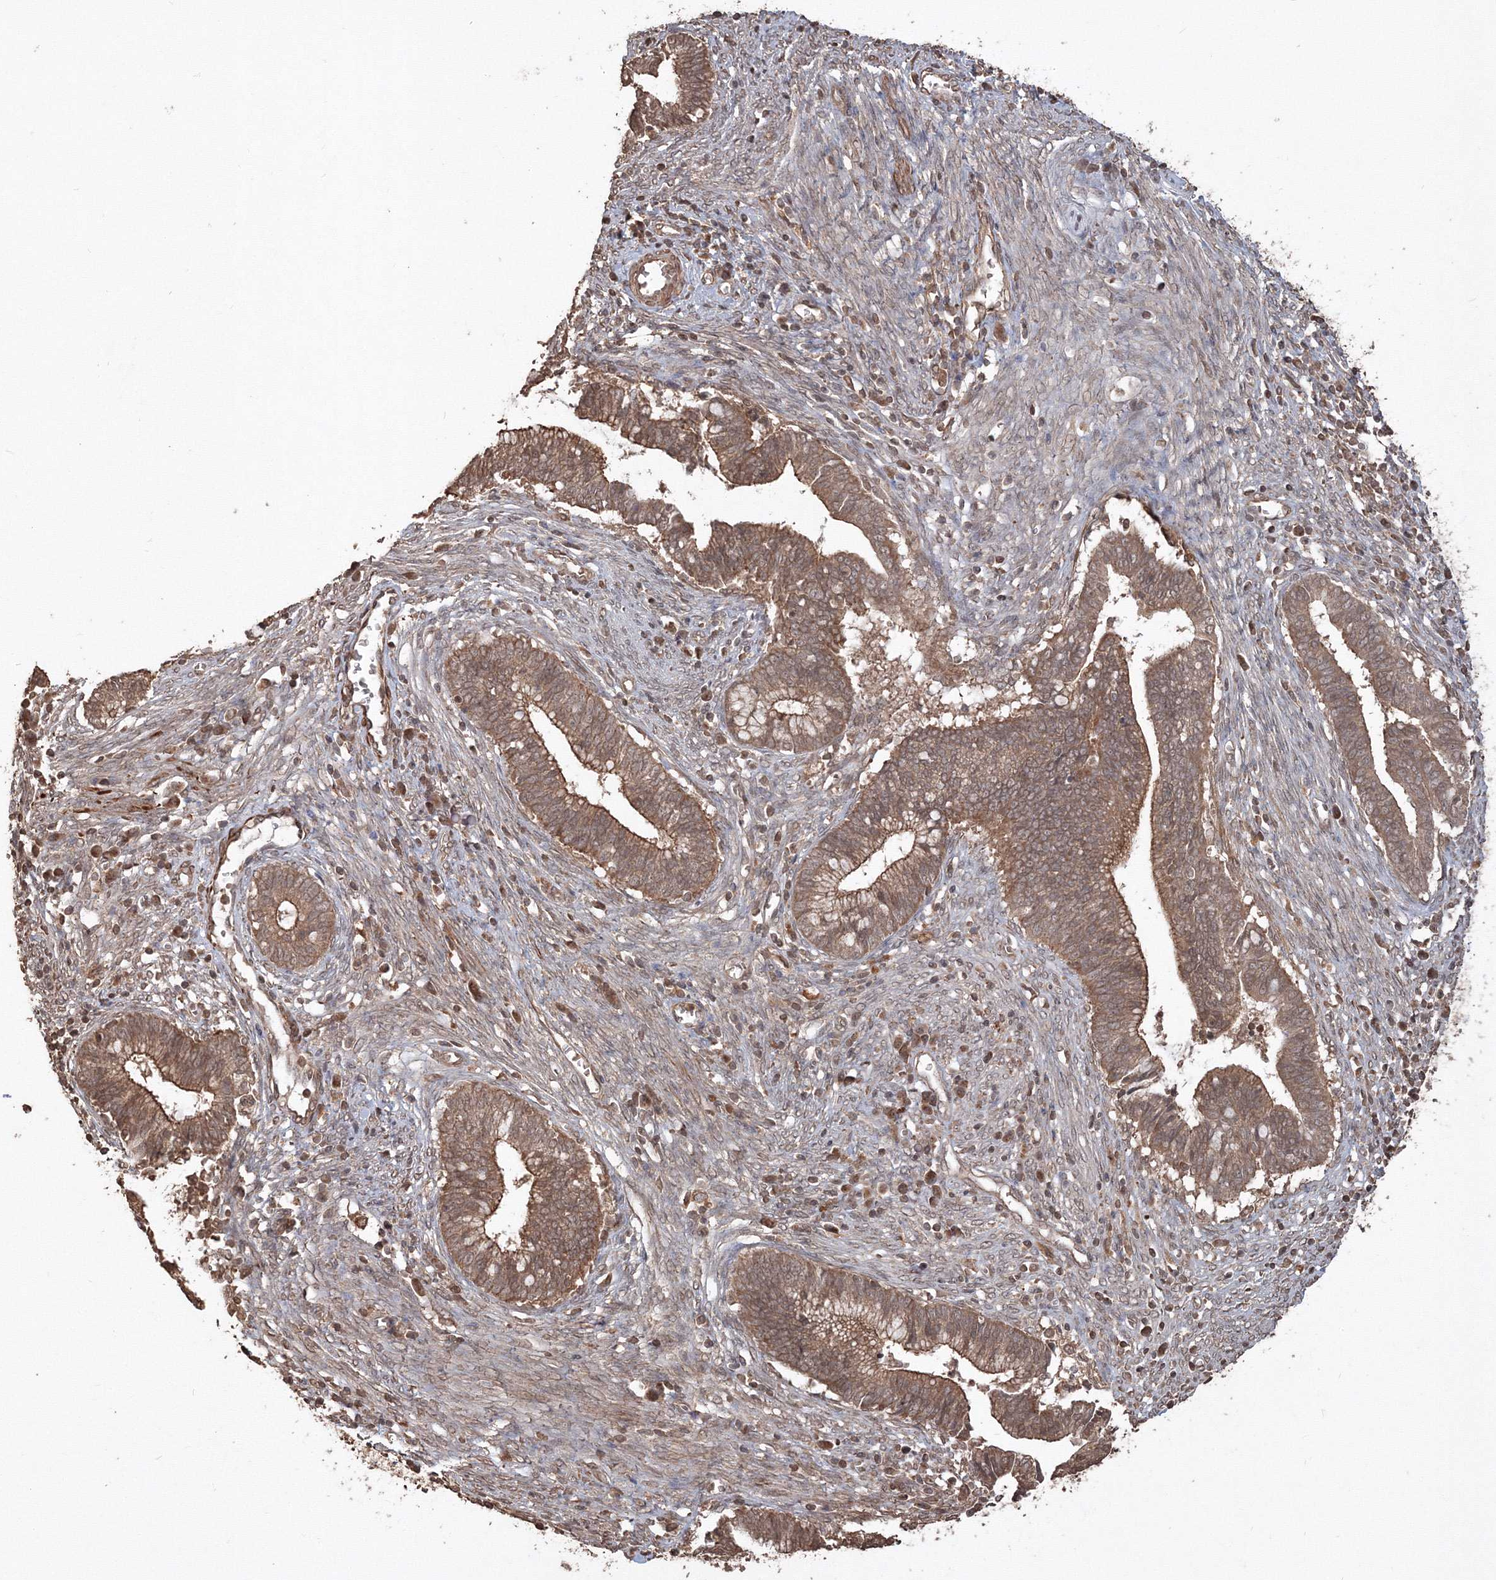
{"staining": {"intensity": "moderate", "quantity": ">75%", "location": "cytoplasmic/membranous"}, "tissue": "cervical cancer", "cell_type": "Tumor cells", "image_type": "cancer", "snomed": [{"axis": "morphology", "description": "Adenocarcinoma, NOS"}, {"axis": "topography", "description": "Cervix"}], "caption": "Immunohistochemistry (DAB (3,3'-diaminobenzidine)) staining of cervical cancer displays moderate cytoplasmic/membranous protein positivity in approximately >75% of tumor cells.", "gene": "CCDC122", "patient": {"sex": "female", "age": 44}}